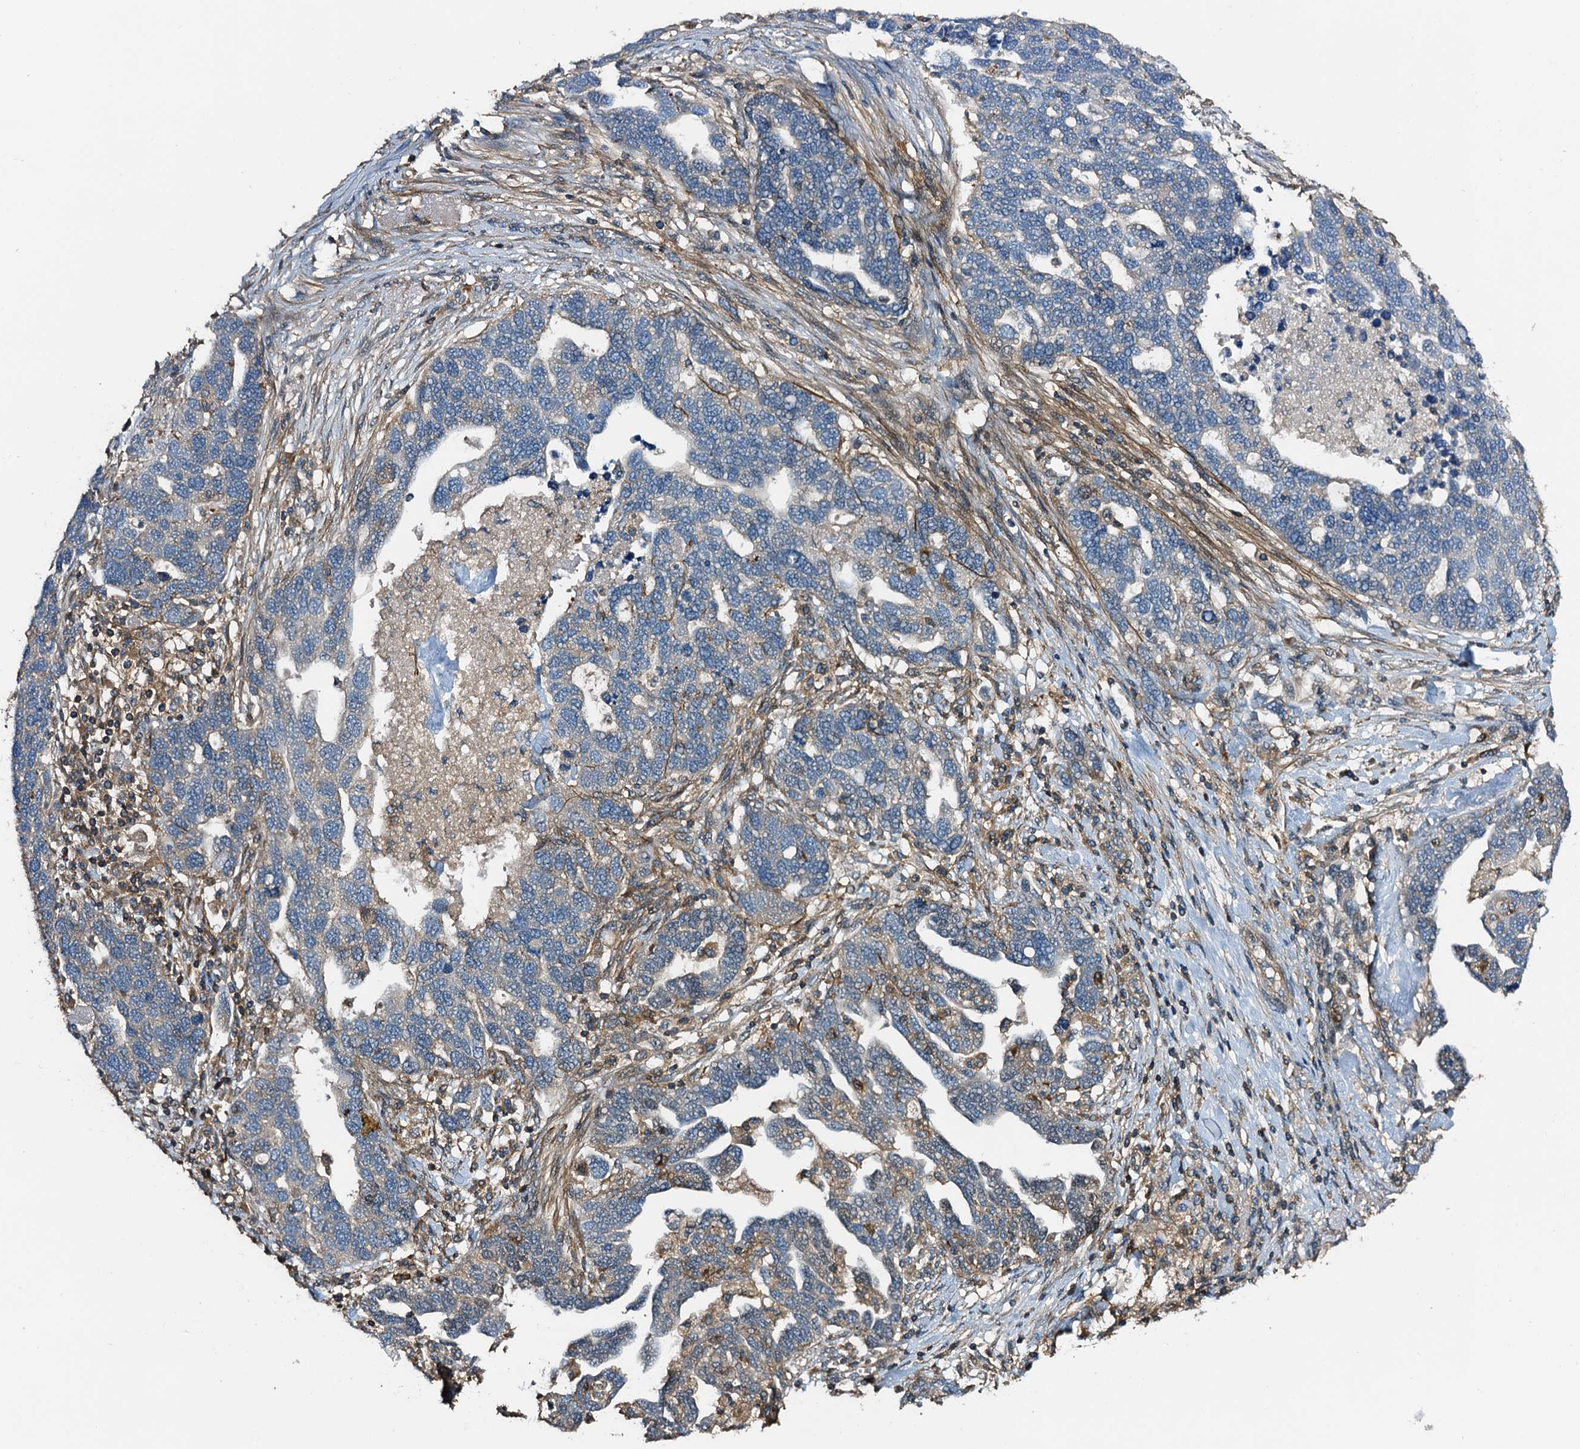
{"staining": {"intensity": "negative", "quantity": "none", "location": "none"}, "tissue": "ovarian cancer", "cell_type": "Tumor cells", "image_type": "cancer", "snomed": [{"axis": "morphology", "description": "Cystadenocarcinoma, serous, NOS"}, {"axis": "topography", "description": "Ovary"}], "caption": "Ovarian serous cystadenocarcinoma stained for a protein using immunohistochemistry (IHC) reveals no positivity tumor cells.", "gene": "DUOXA1", "patient": {"sex": "female", "age": 54}}